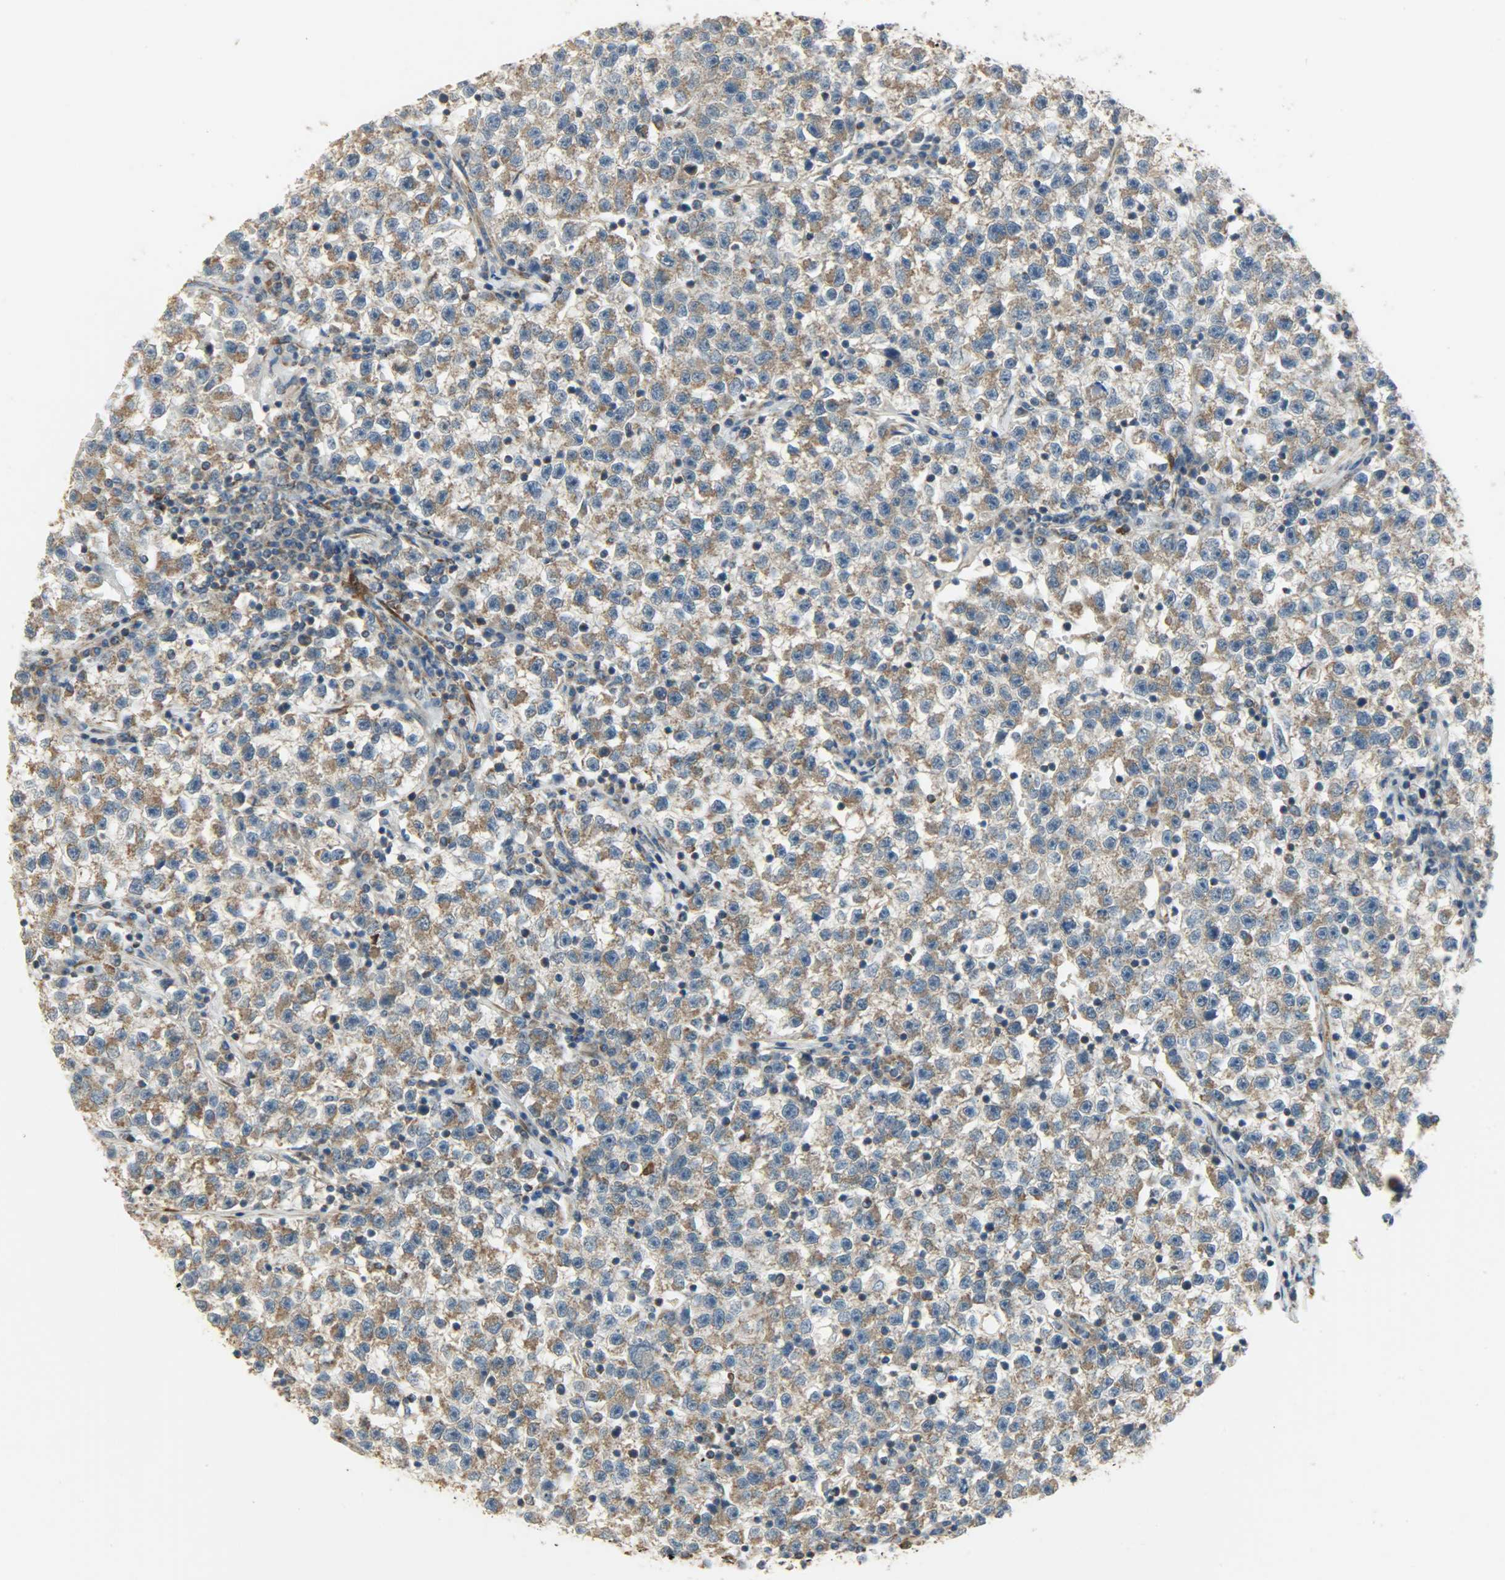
{"staining": {"intensity": "strong", "quantity": ">75%", "location": "cytoplasmic/membranous"}, "tissue": "testis cancer", "cell_type": "Tumor cells", "image_type": "cancer", "snomed": [{"axis": "morphology", "description": "Seminoma, NOS"}, {"axis": "topography", "description": "Testis"}], "caption": "A photomicrograph of human testis cancer stained for a protein shows strong cytoplasmic/membranous brown staining in tumor cells.", "gene": "C1orf198", "patient": {"sex": "male", "age": 22}}